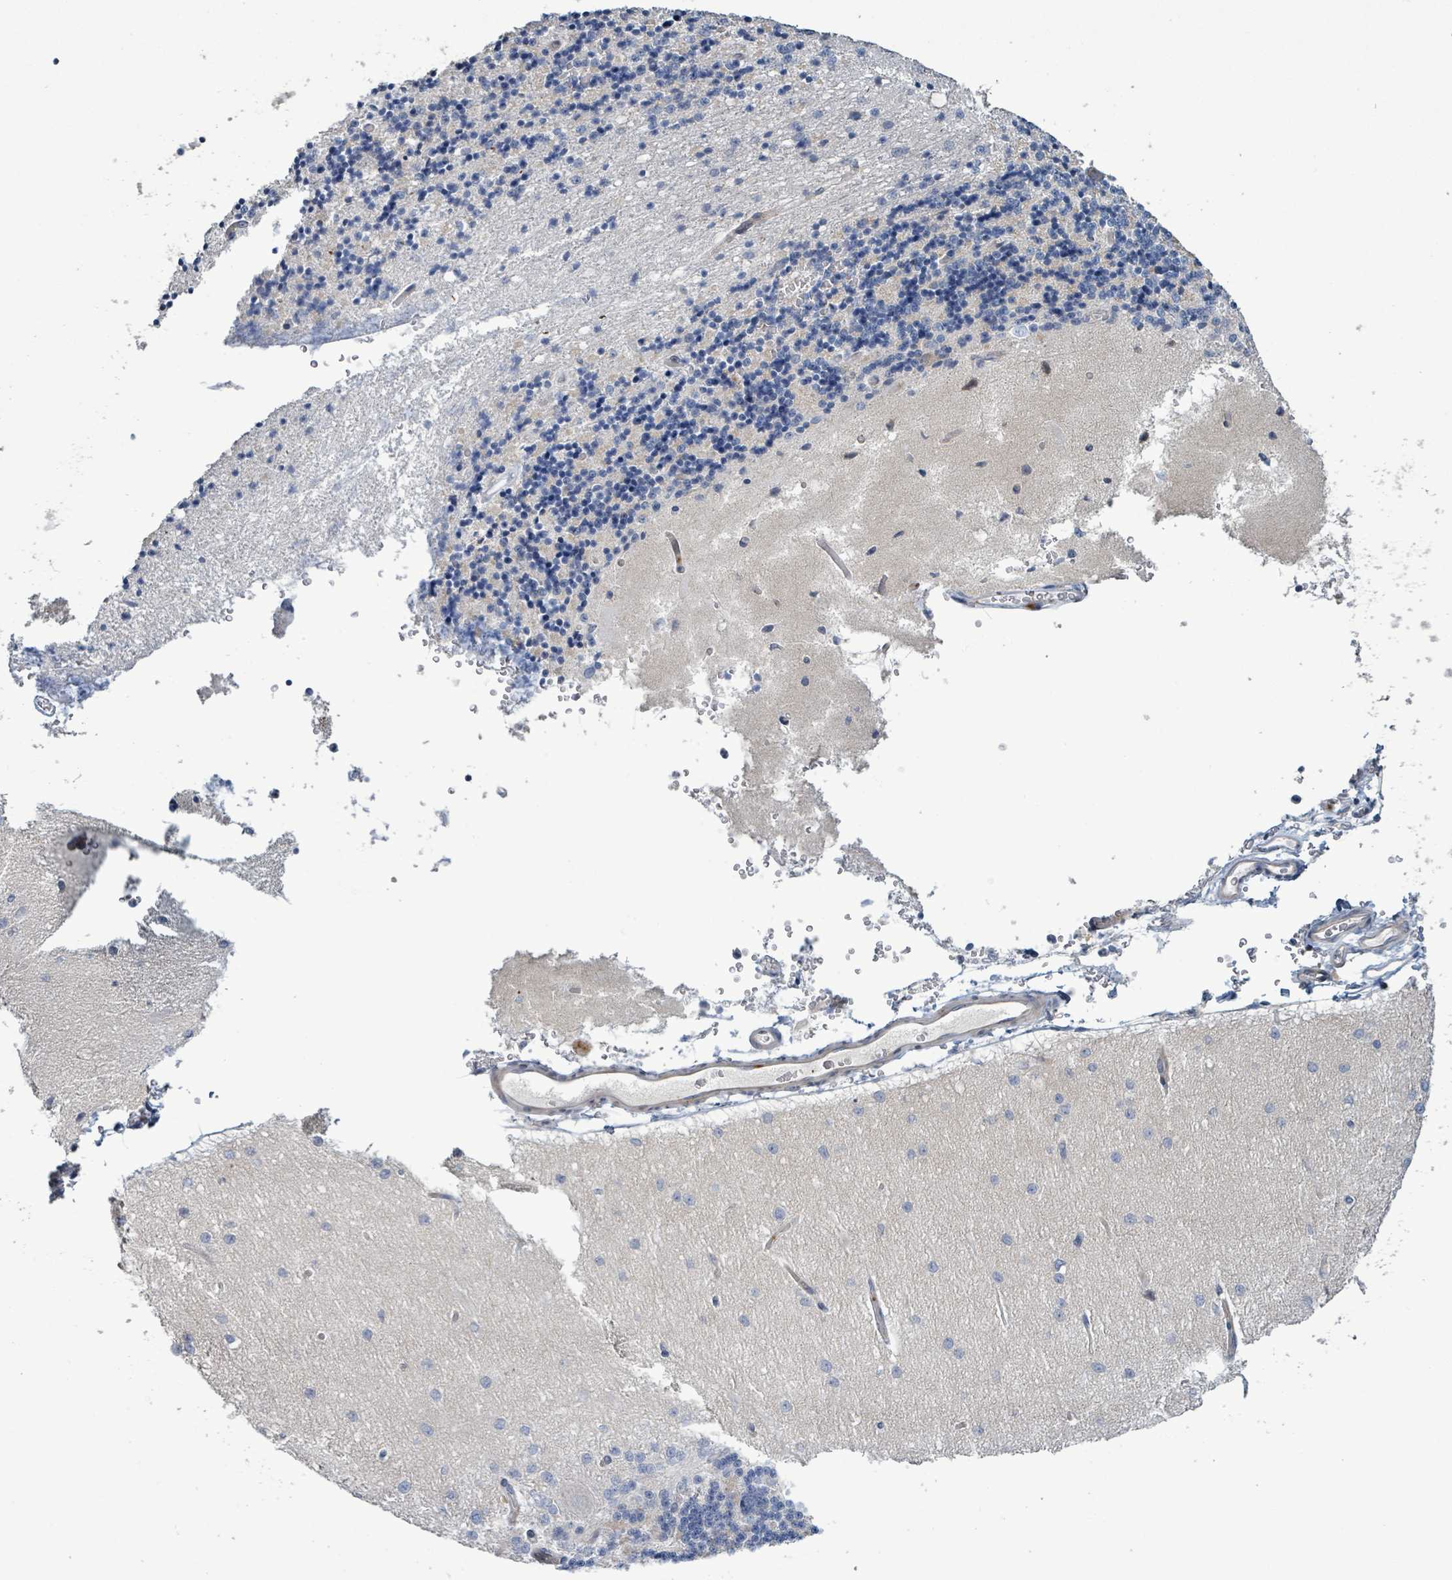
{"staining": {"intensity": "negative", "quantity": "none", "location": "none"}, "tissue": "cerebellum", "cell_type": "Cells in granular layer", "image_type": "normal", "snomed": [{"axis": "morphology", "description": "Normal tissue, NOS"}, {"axis": "topography", "description": "Cerebellum"}], "caption": "Human cerebellum stained for a protein using immunohistochemistry (IHC) displays no positivity in cells in granular layer.", "gene": "LILRA4", "patient": {"sex": "female", "age": 29}}